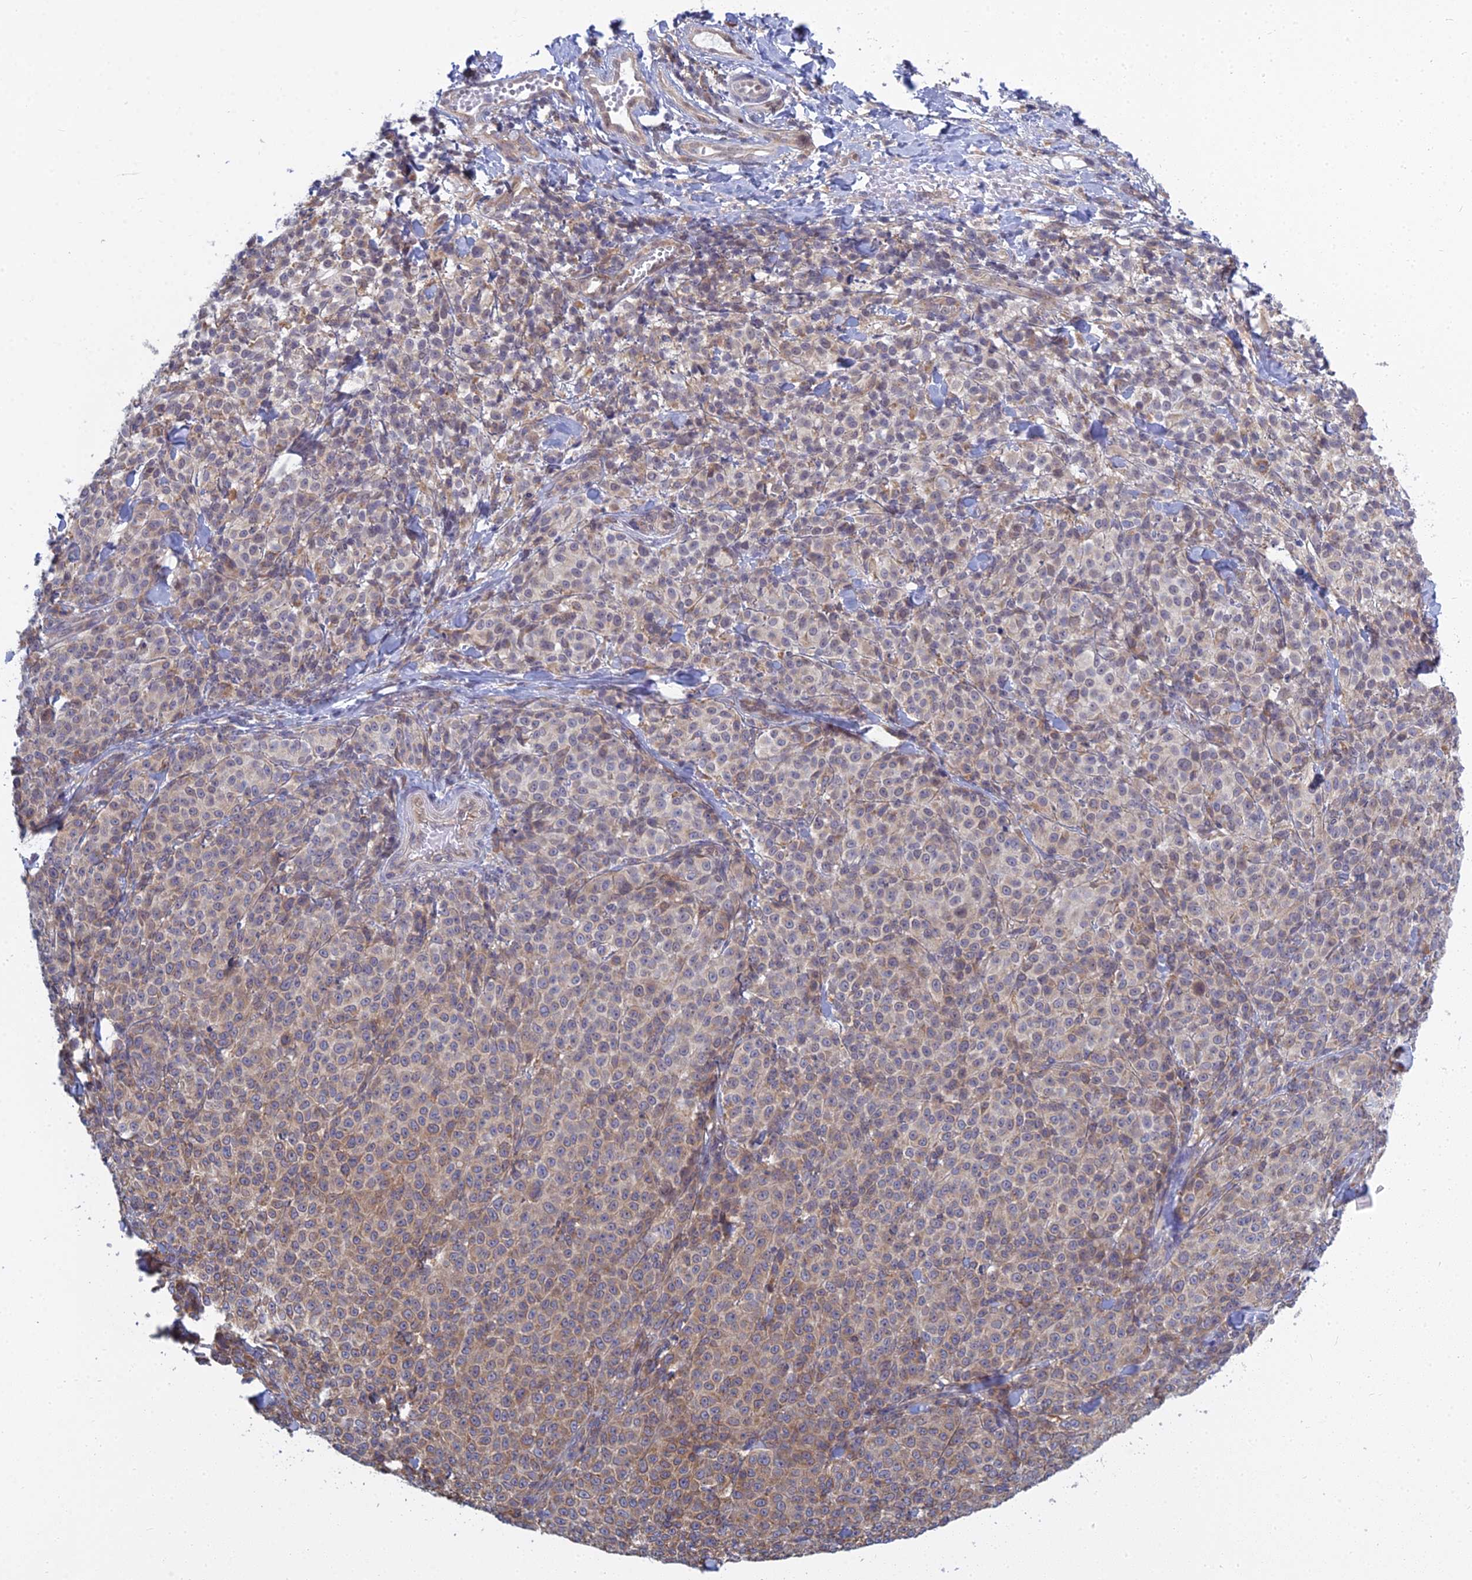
{"staining": {"intensity": "moderate", "quantity": "25%-75%", "location": "cytoplasmic/membranous"}, "tissue": "melanoma", "cell_type": "Tumor cells", "image_type": "cancer", "snomed": [{"axis": "morphology", "description": "Normal tissue, NOS"}, {"axis": "morphology", "description": "Malignant melanoma, NOS"}, {"axis": "topography", "description": "Skin"}], "caption": "A brown stain highlights moderate cytoplasmic/membranous staining of a protein in human malignant melanoma tumor cells.", "gene": "KIAA1143", "patient": {"sex": "female", "age": 34}}